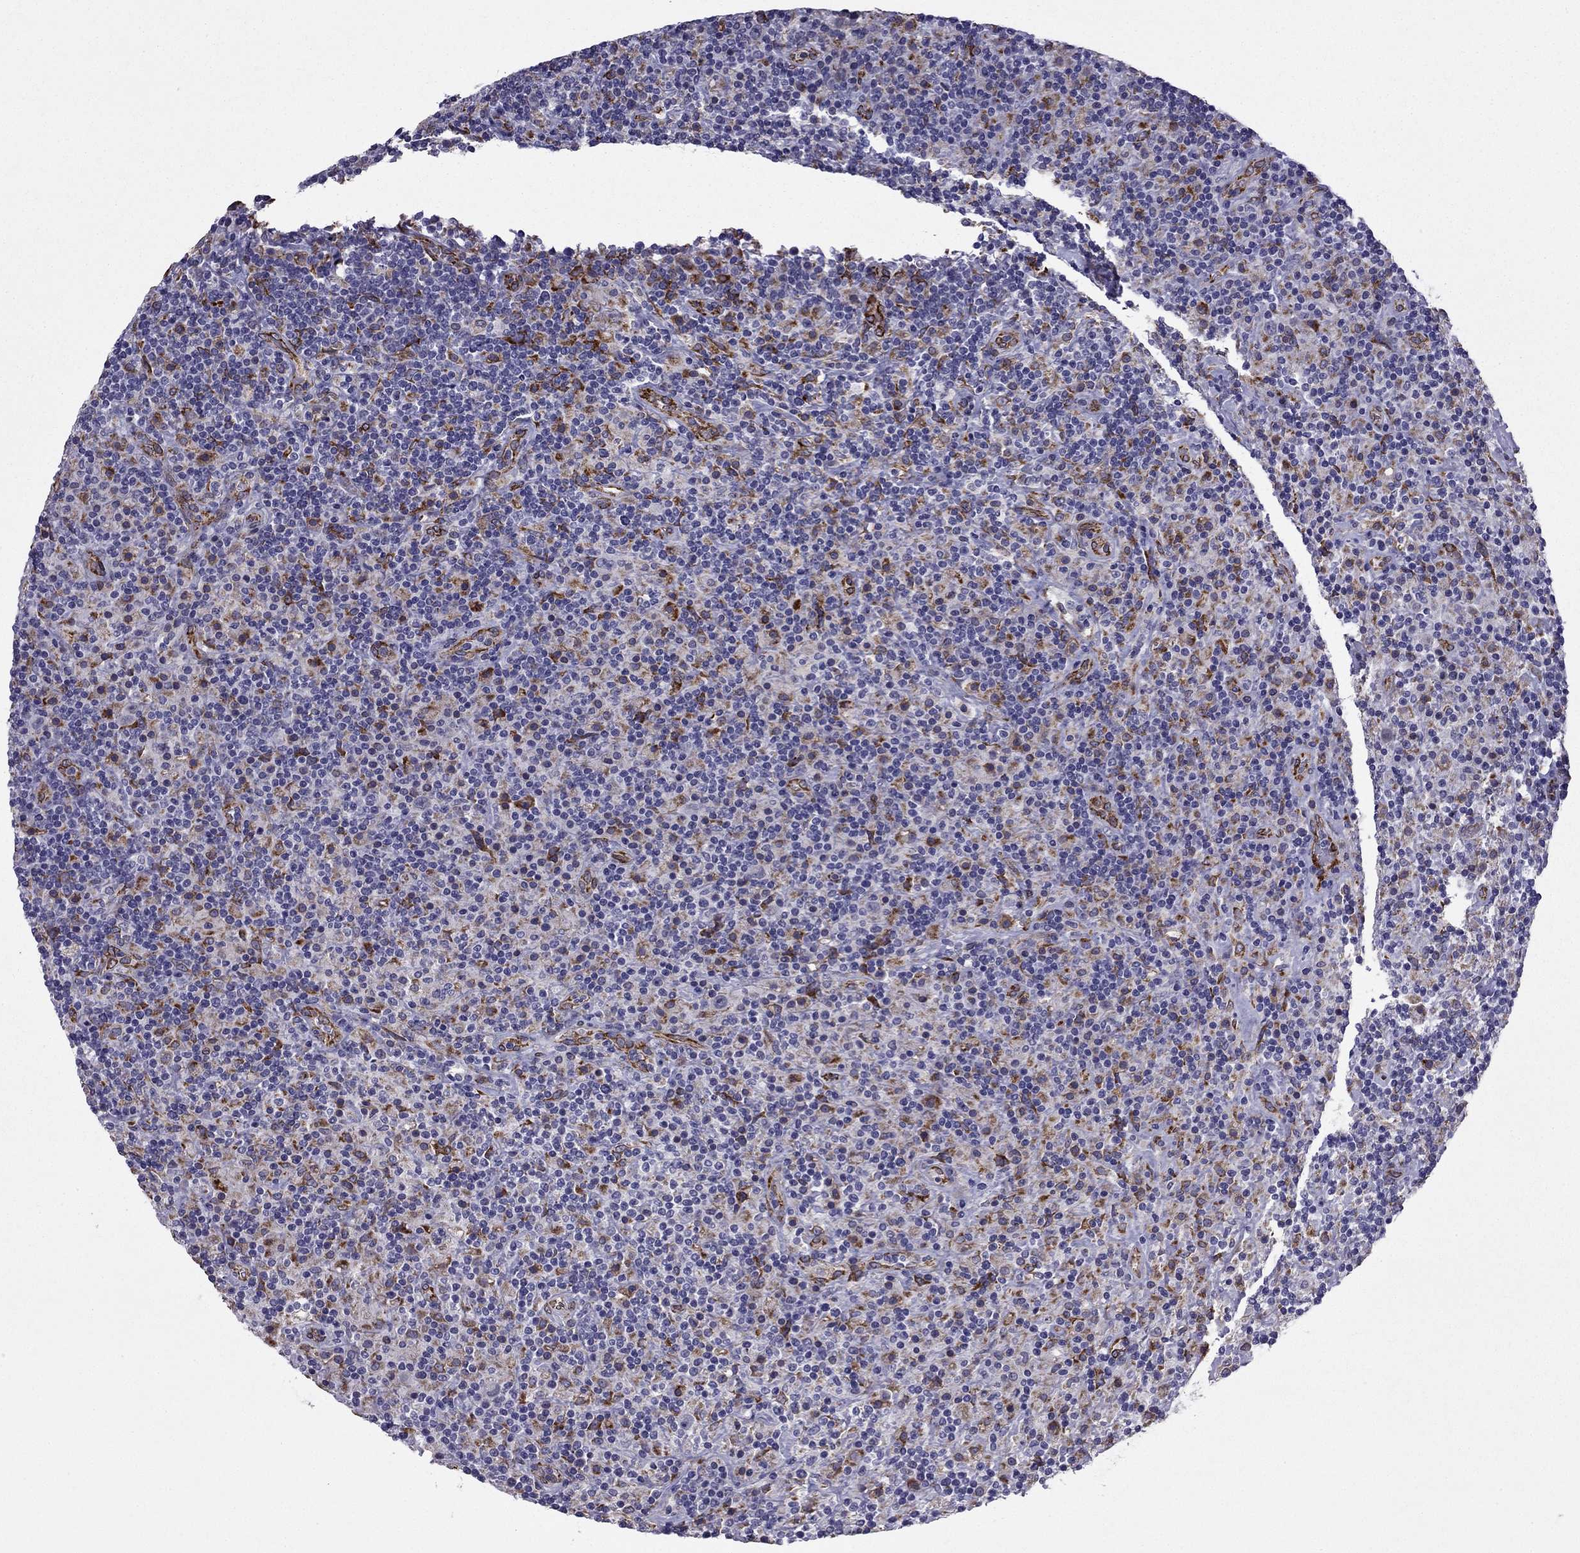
{"staining": {"intensity": "negative", "quantity": "none", "location": "none"}, "tissue": "lymphoma", "cell_type": "Tumor cells", "image_type": "cancer", "snomed": [{"axis": "morphology", "description": "Hodgkin's disease, NOS"}, {"axis": "topography", "description": "Lymph node"}], "caption": "Tumor cells show no significant staining in lymphoma.", "gene": "IKBIP", "patient": {"sex": "male", "age": 70}}